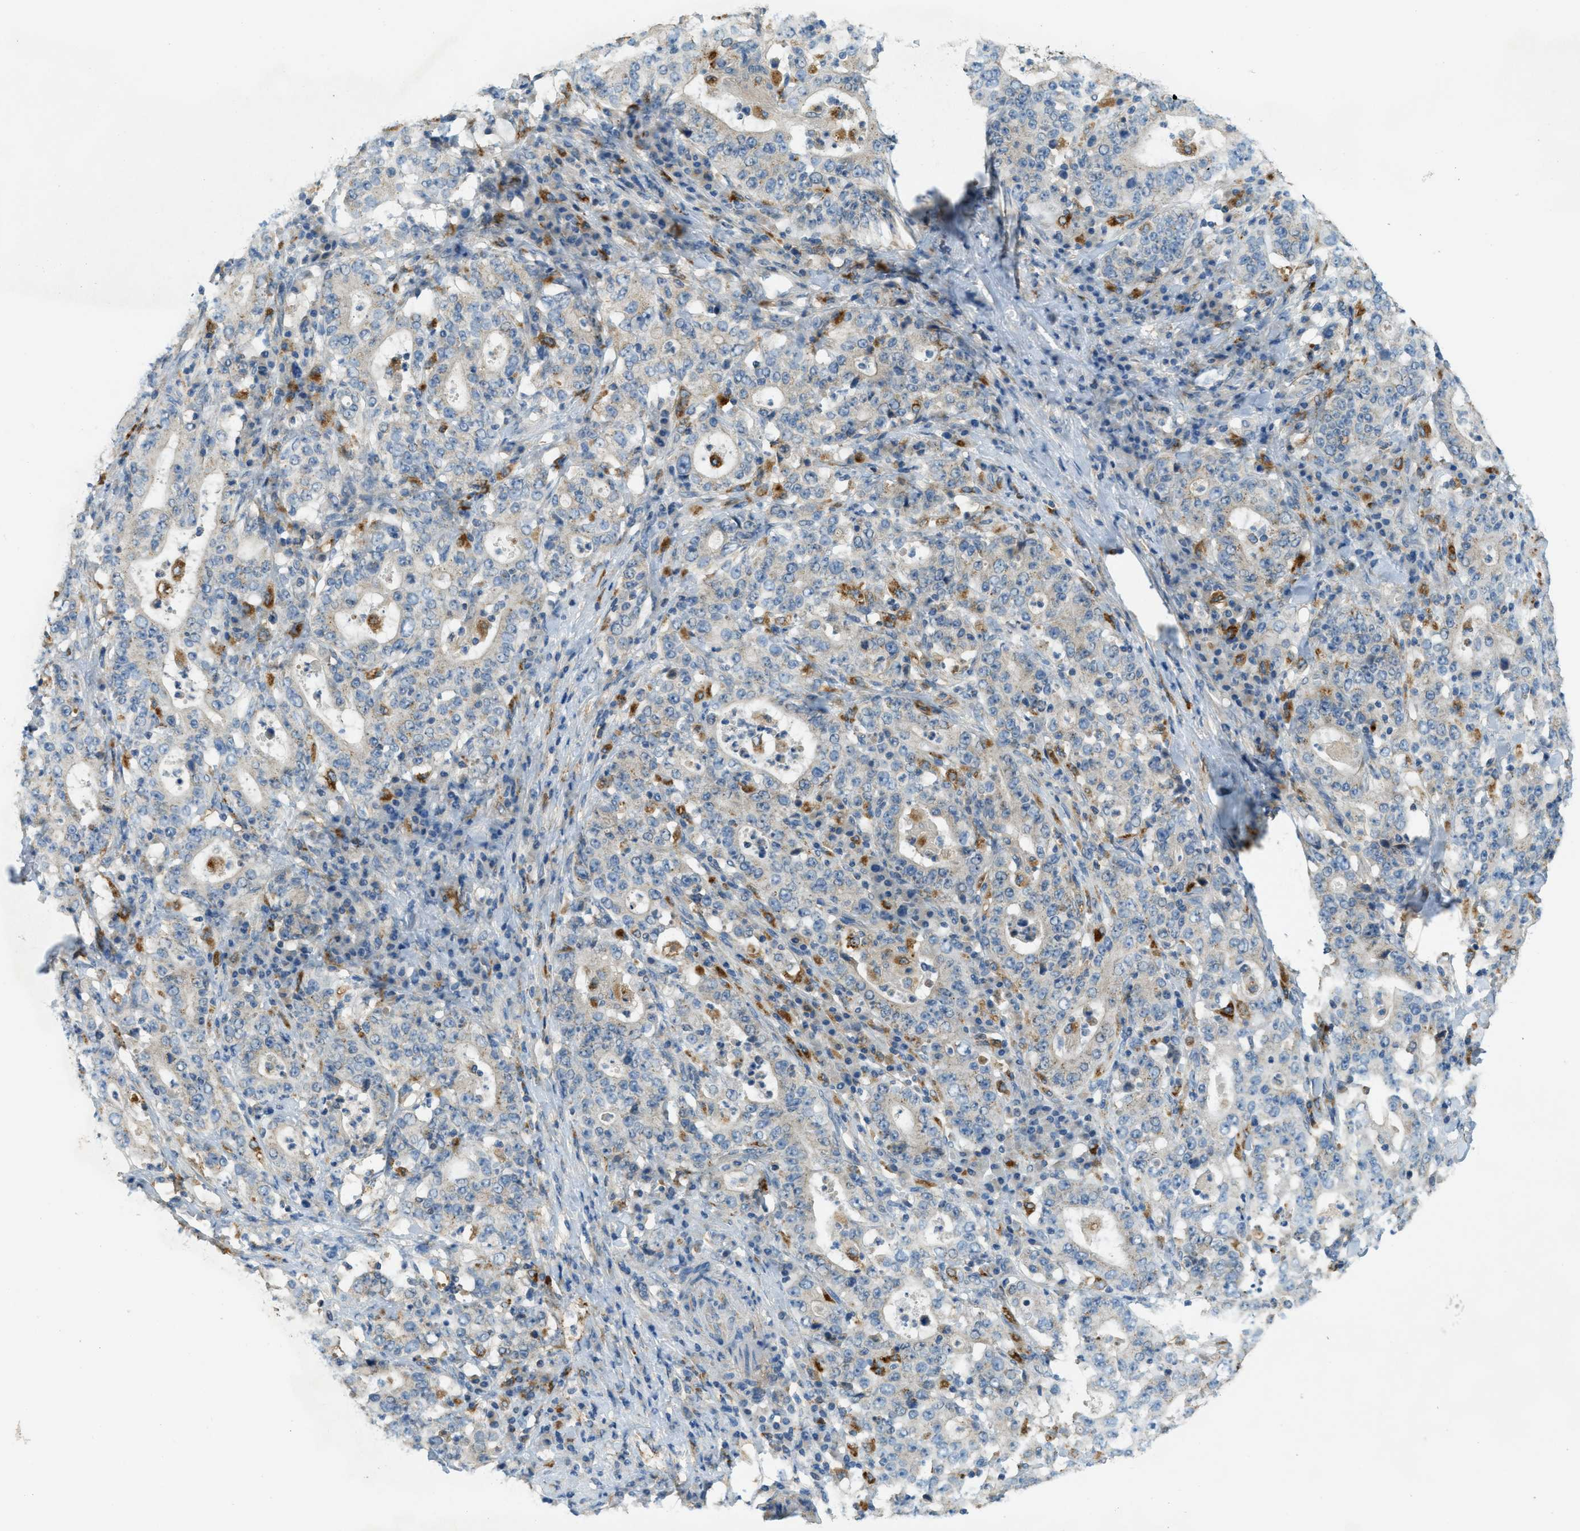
{"staining": {"intensity": "negative", "quantity": "none", "location": "none"}, "tissue": "stomach cancer", "cell_type": "Tumor cells", "image_type": "cancer", "snomed": [{"axis": "morphology", "description": "Normal tissue, NOS"}, {"axis": "morphology", "description": "Adenocarcinoma, NOS"}, {"axis": "topography", "description": "Stomach, upper"}, {"axis": "topography", "description": "Stomach"}], "caption": "DAB immunohistochemical staining of human adenocarcinoma (stomach) reveals no significant positivity in tumor cells.", "gene": "PLBD2", "patient": {"sex": "male", "age": 59}}